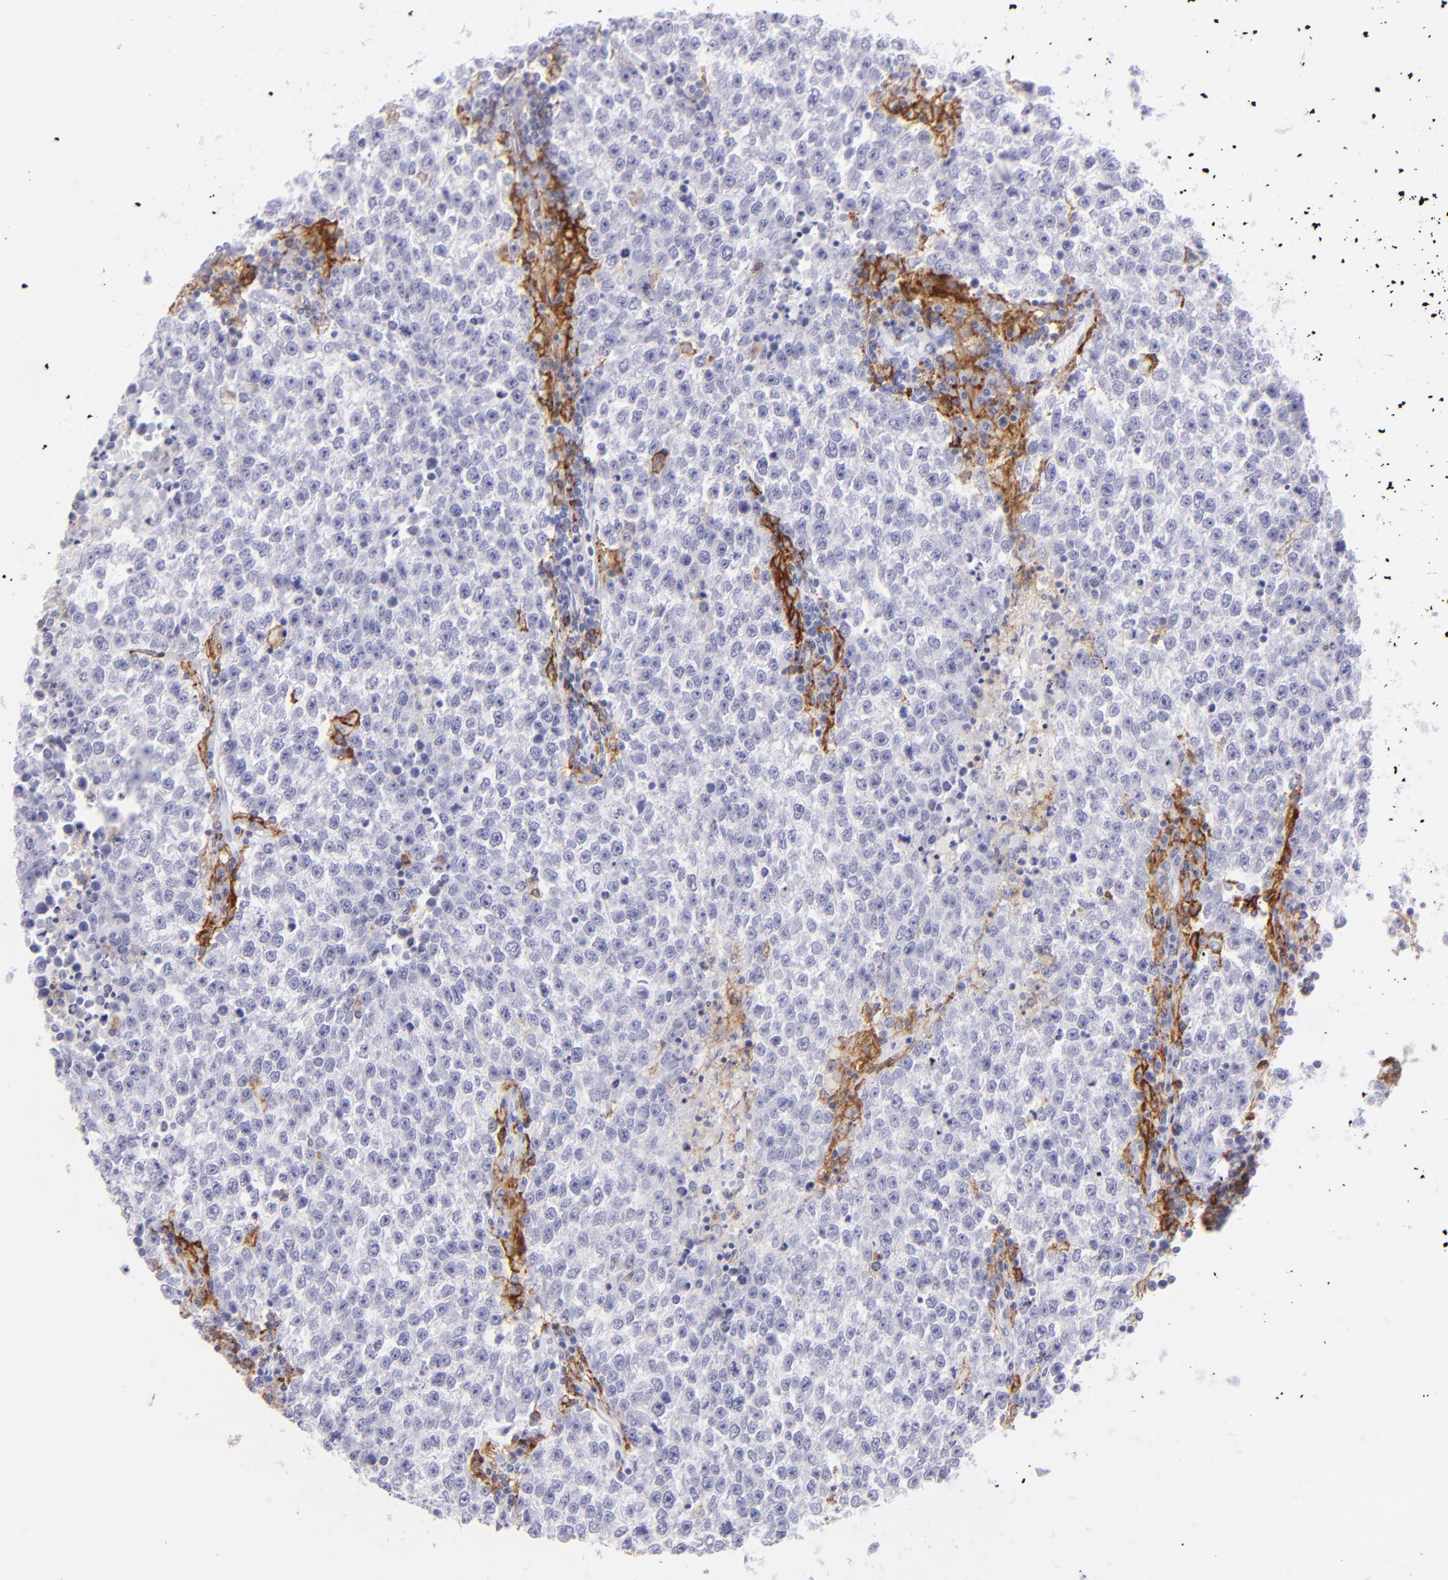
{"staining": {"intensity": "strong", "quantity": "<25%", "location": "cytoplasmic/membranous"}, "tissue": "testis cancer", "cell_type": "Tumor cells", "image_type": "cancer", "snomed": [{"axis": "morphology", "description": "Seminoma, NOS"}, {"axis": "topography", "description": "Testis"}], "caption": "Approximately <25% of tumor cells in human seminoma (testis) demonstrate strong cytoplasmic/membranous protein staining as visualized by brown immunohistochemical staining.", "gene": "CD72", "patient": {"sex": "male", "age": 36}}